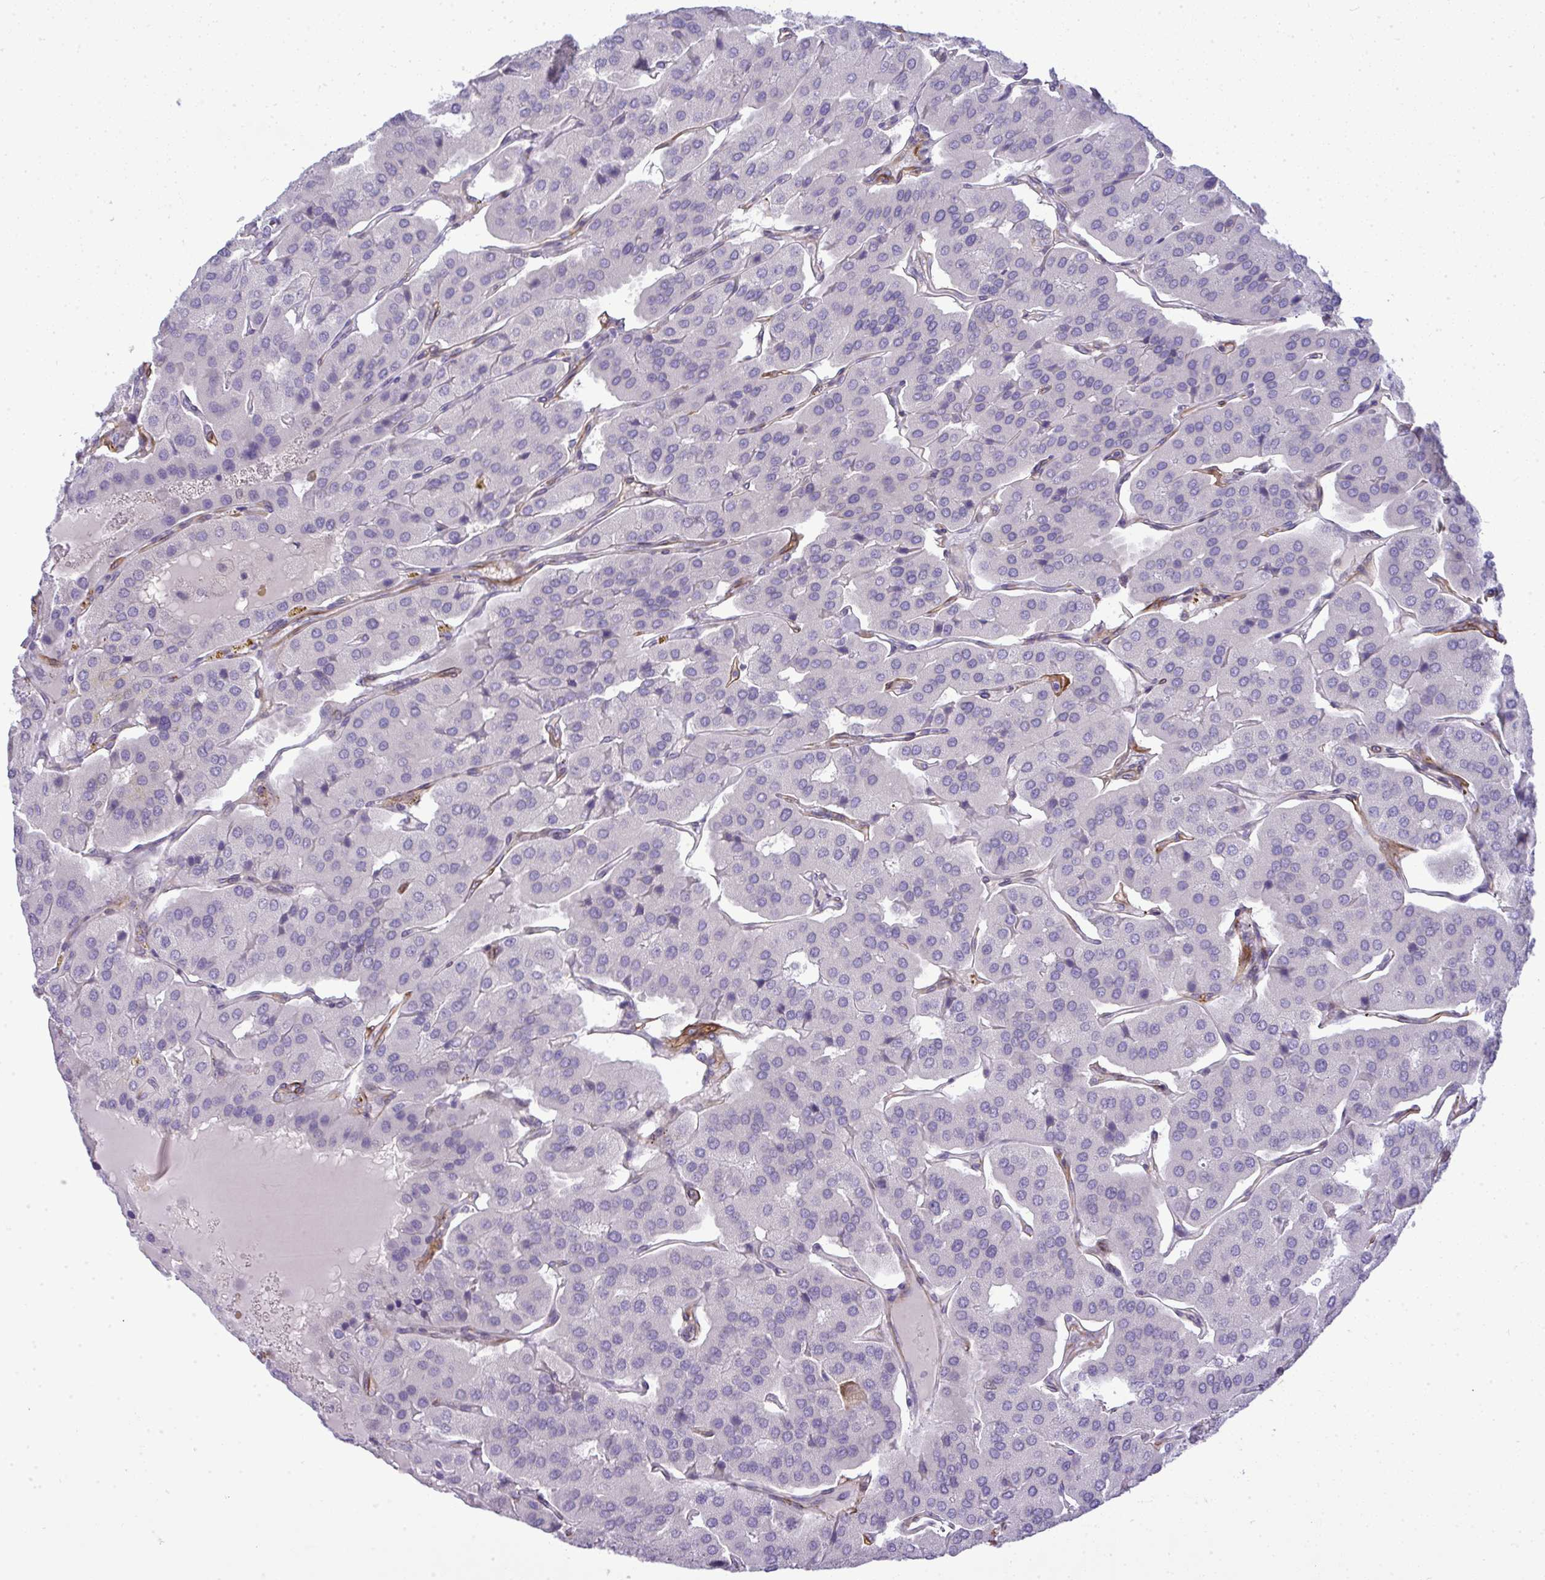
{"staining": {"intensity": "negative", "quantity": "none", "location": "none"}, "tissue": "parathyroid gland", "cell_type": "Glandular cells", "image_type": "normal", "snomed": [{"axis": "morphology", "description": "Normal tissue, NOS"}, {"axis": "morphology", "description": "Adenoma, NOS"}, {"axis": "topography", "description": "Parathyroid gland"}], "caption": "The micrograph reveals no staining of glandular cells in normal parathyroid gland. (IHC, brightfield microscopy, high magnification).", "gene": "UBE2S", "patient": {"sex": "female", "age": 86}}